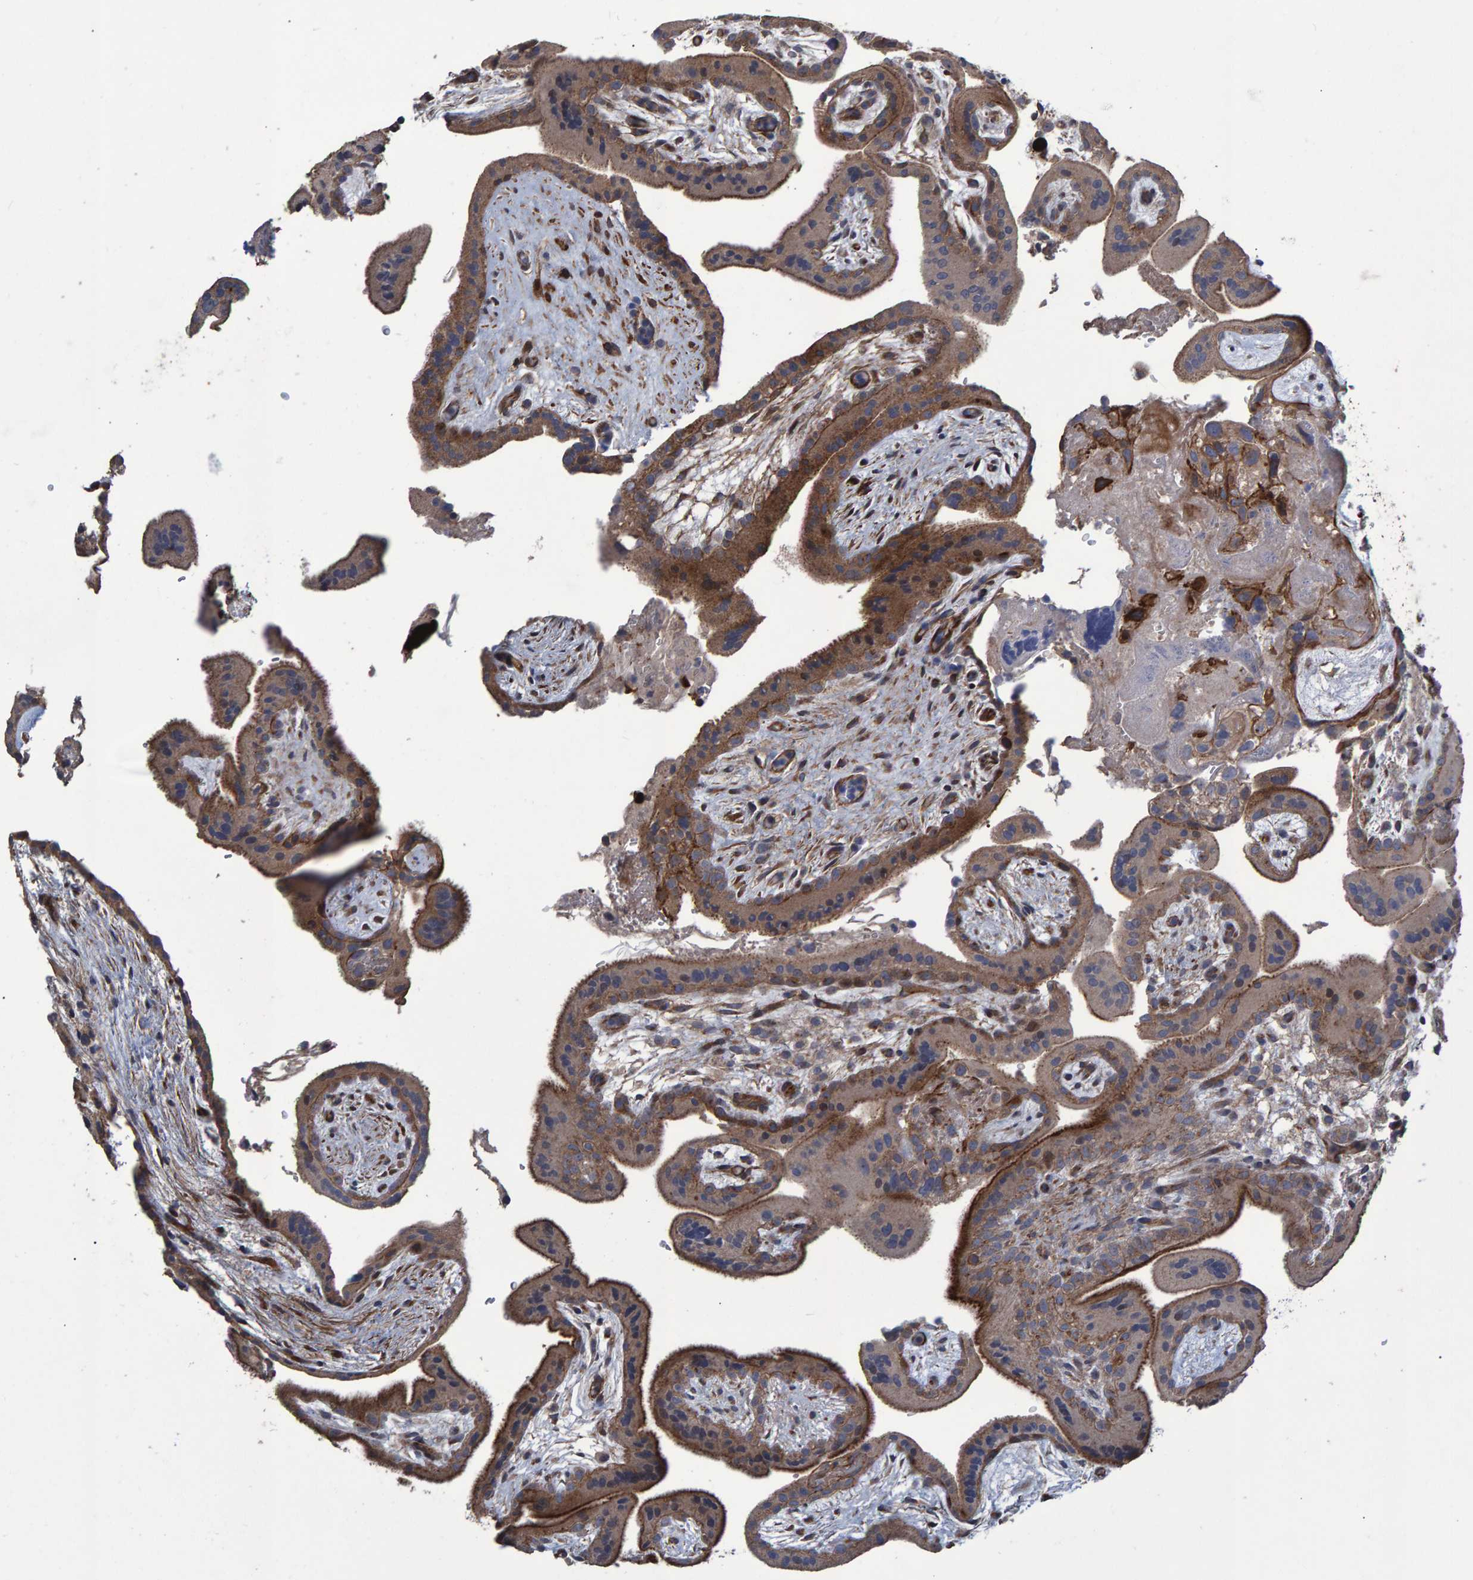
{"staining": {"intensity": "strong", "quantity": "25%-75%", "location": "cytoplasmic/membranous"}, "tissue": "placenta", "cell_type": "Decidual cells", "image_type": "normal", "snomed": [{"axis": "morphology", "description": "Normal tissue, NOS"}, {"axis": "topography", "description": "Placenta"}], "caption": "Protein analysis of unremarkable placenta displays strong cytoplasmic/membranous positivity in about 25%-75% of decidual cells.", "gene": "SLIT2", "patient": {"sex": "female", "age": 35}}